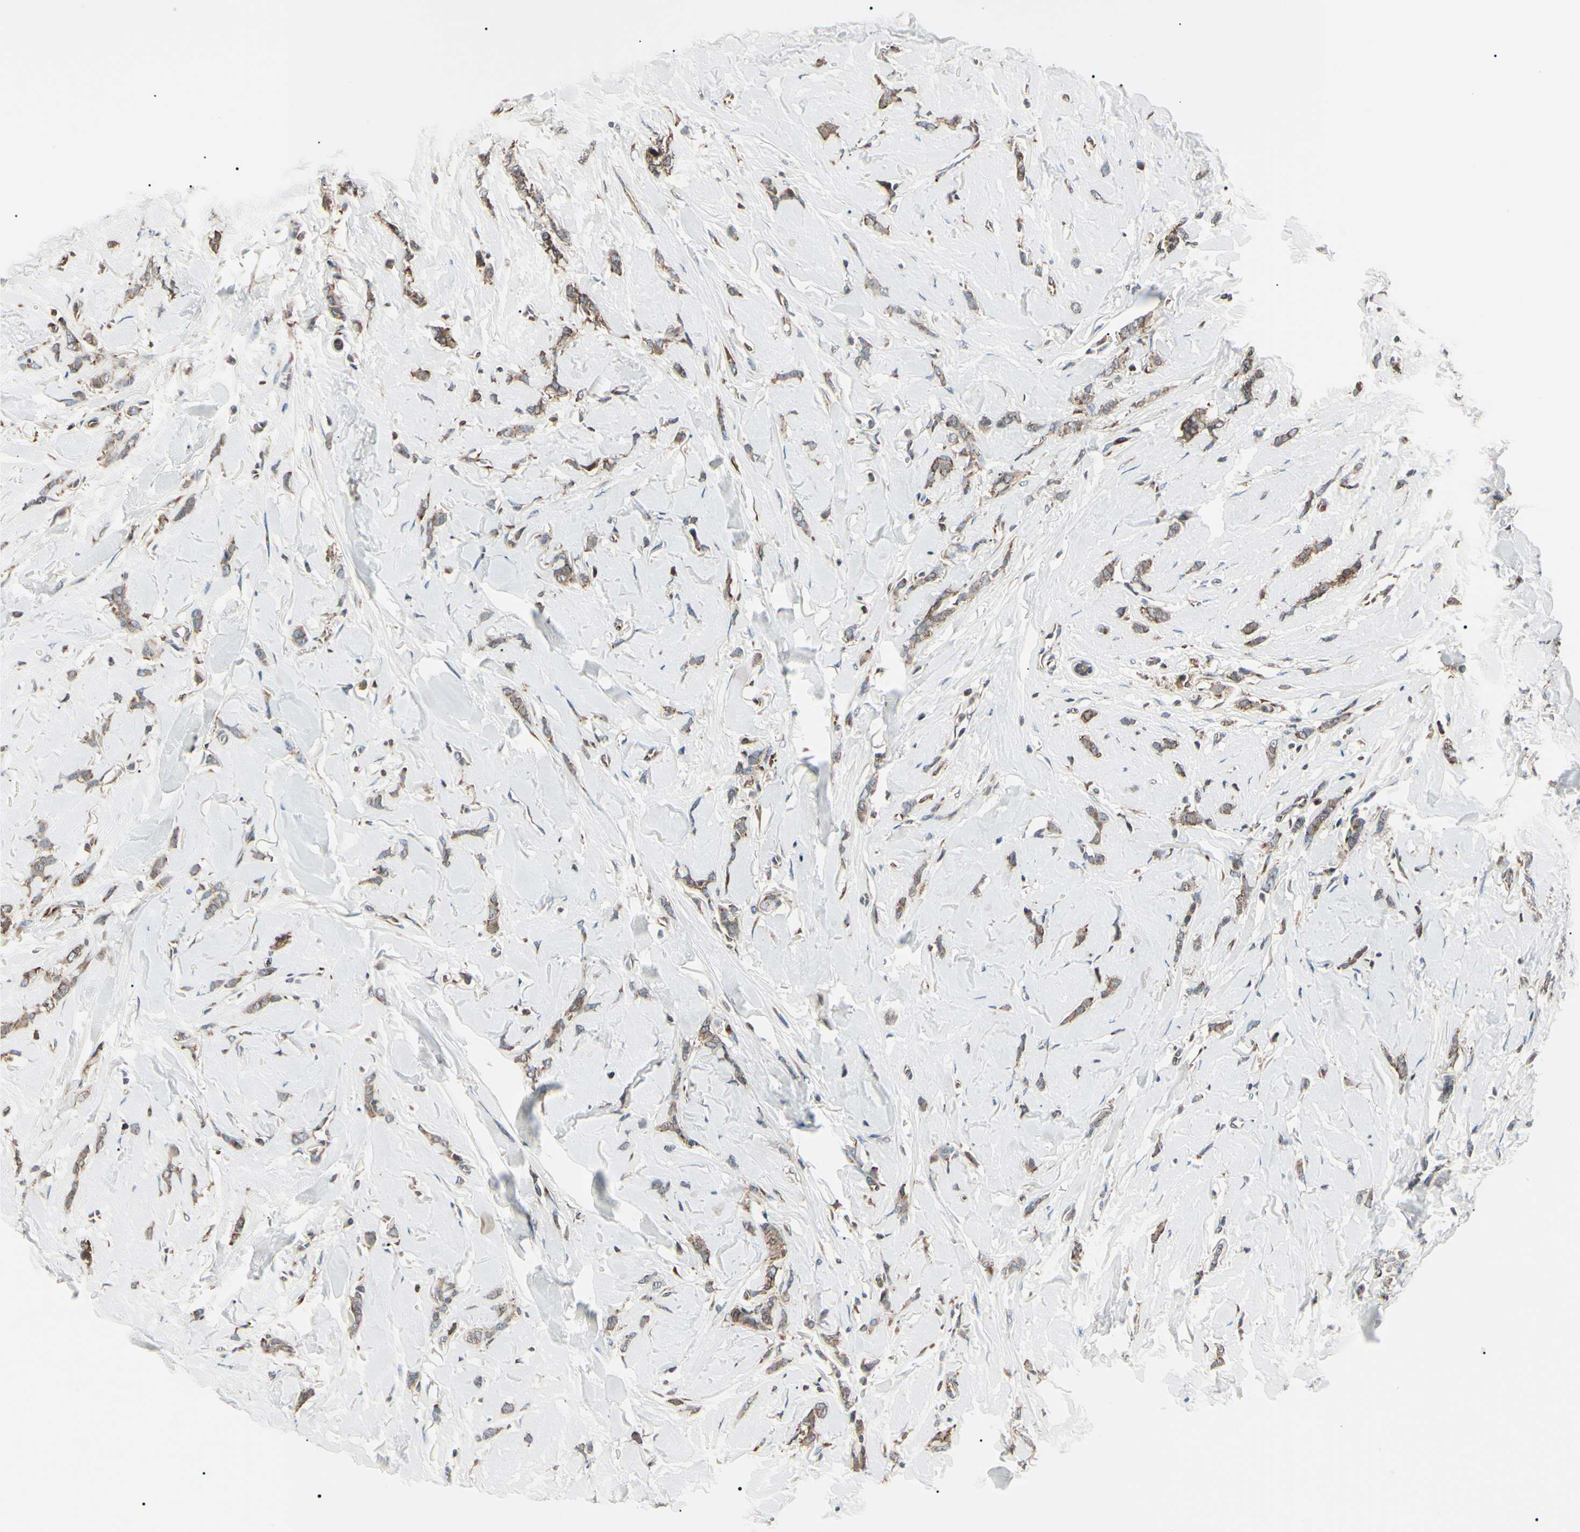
{"staining": {"intensity": "moderate", "quantity": "<25%", "location": "cytoplasmic/membranous"}, "tissue": "breast cancer", "cell_type": "Tumor cells", "image_type": "cancer", "snomed": [{"axis": "morphology", "description": "Lobular carcinoma"}, {"axis": "topography", "description": "Skin"}, {"axis": "topography", "description": "Breast"}], "caption": "Immunohistochemical staining of breast lobular carcinoma displays low levels of moderate cytoplasmic/membranous protein positivity in about <25% of tumor cells. Using DAB (brown) and hematoxylin (blue) stains, captured at high magnification using brightfield microscopy.", "gene": "MAPRE1", "patient": {"sex": "female", "age": 46}}